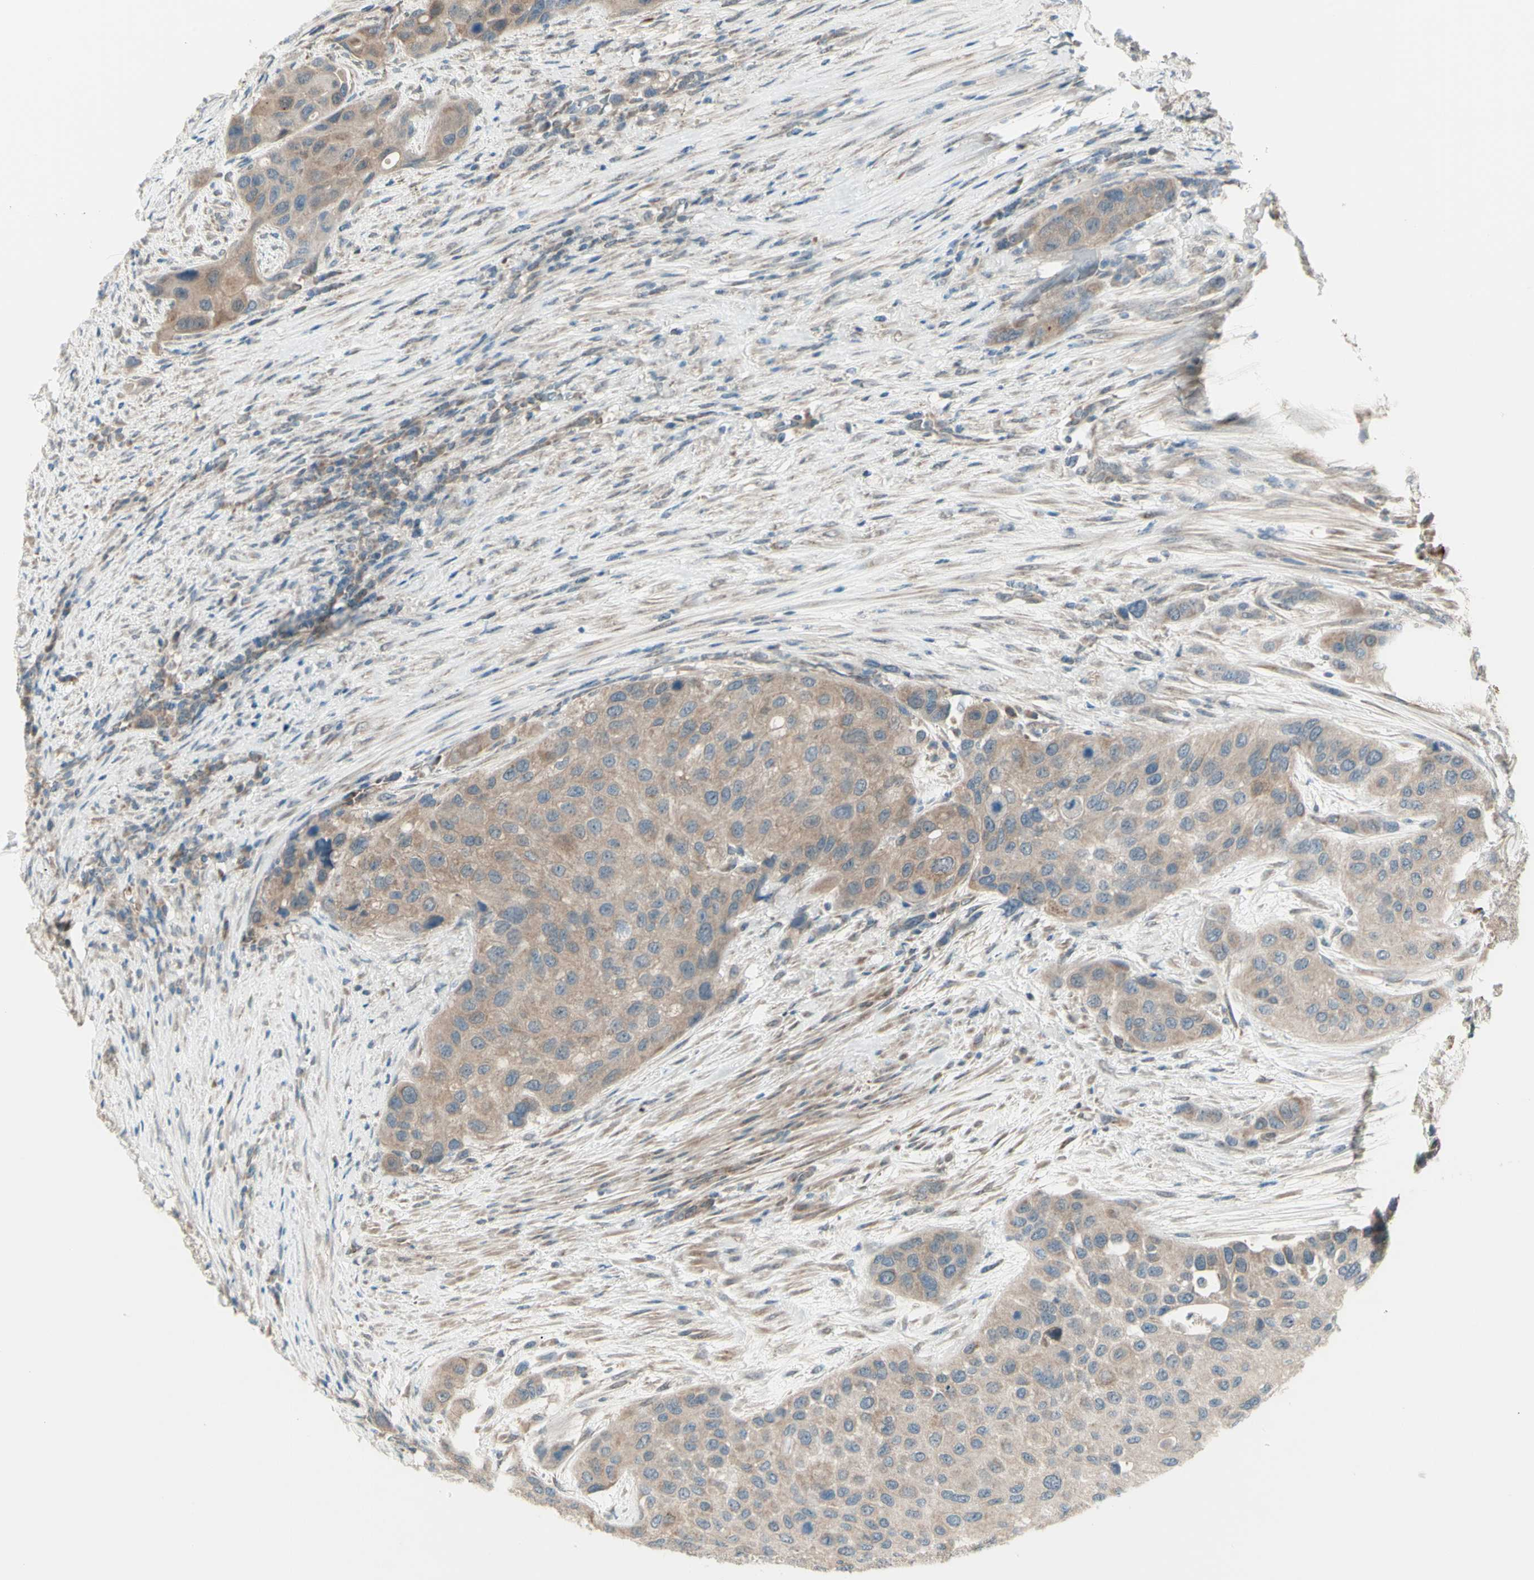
{"staining": {"intensity": "weak", "quantity": ">75%", "location": "cytoplasmic/membranous"}, "tissue": "urothelial cancer", "cell_type": "Tumor cells", "image_type": "cancer", "snomed": [{"axis": "morphology", "description": "Urothelial carcinoma, High grade"}, {"axis": "topography", "description": "Urinary bladder"}], "caption": "Protein analysis of urothelial cancer tissue reveals weak cytoplasmic/membranous staining in about >75% of tumor cells. The staining was performed using DAB (3,3'-diaminobenzidine), with brown indicating positive protein expression. Nuclei are stained blue with hematoxylin.", "gene": "NAXD", "patient": {"sex": "female", "age": 56}}